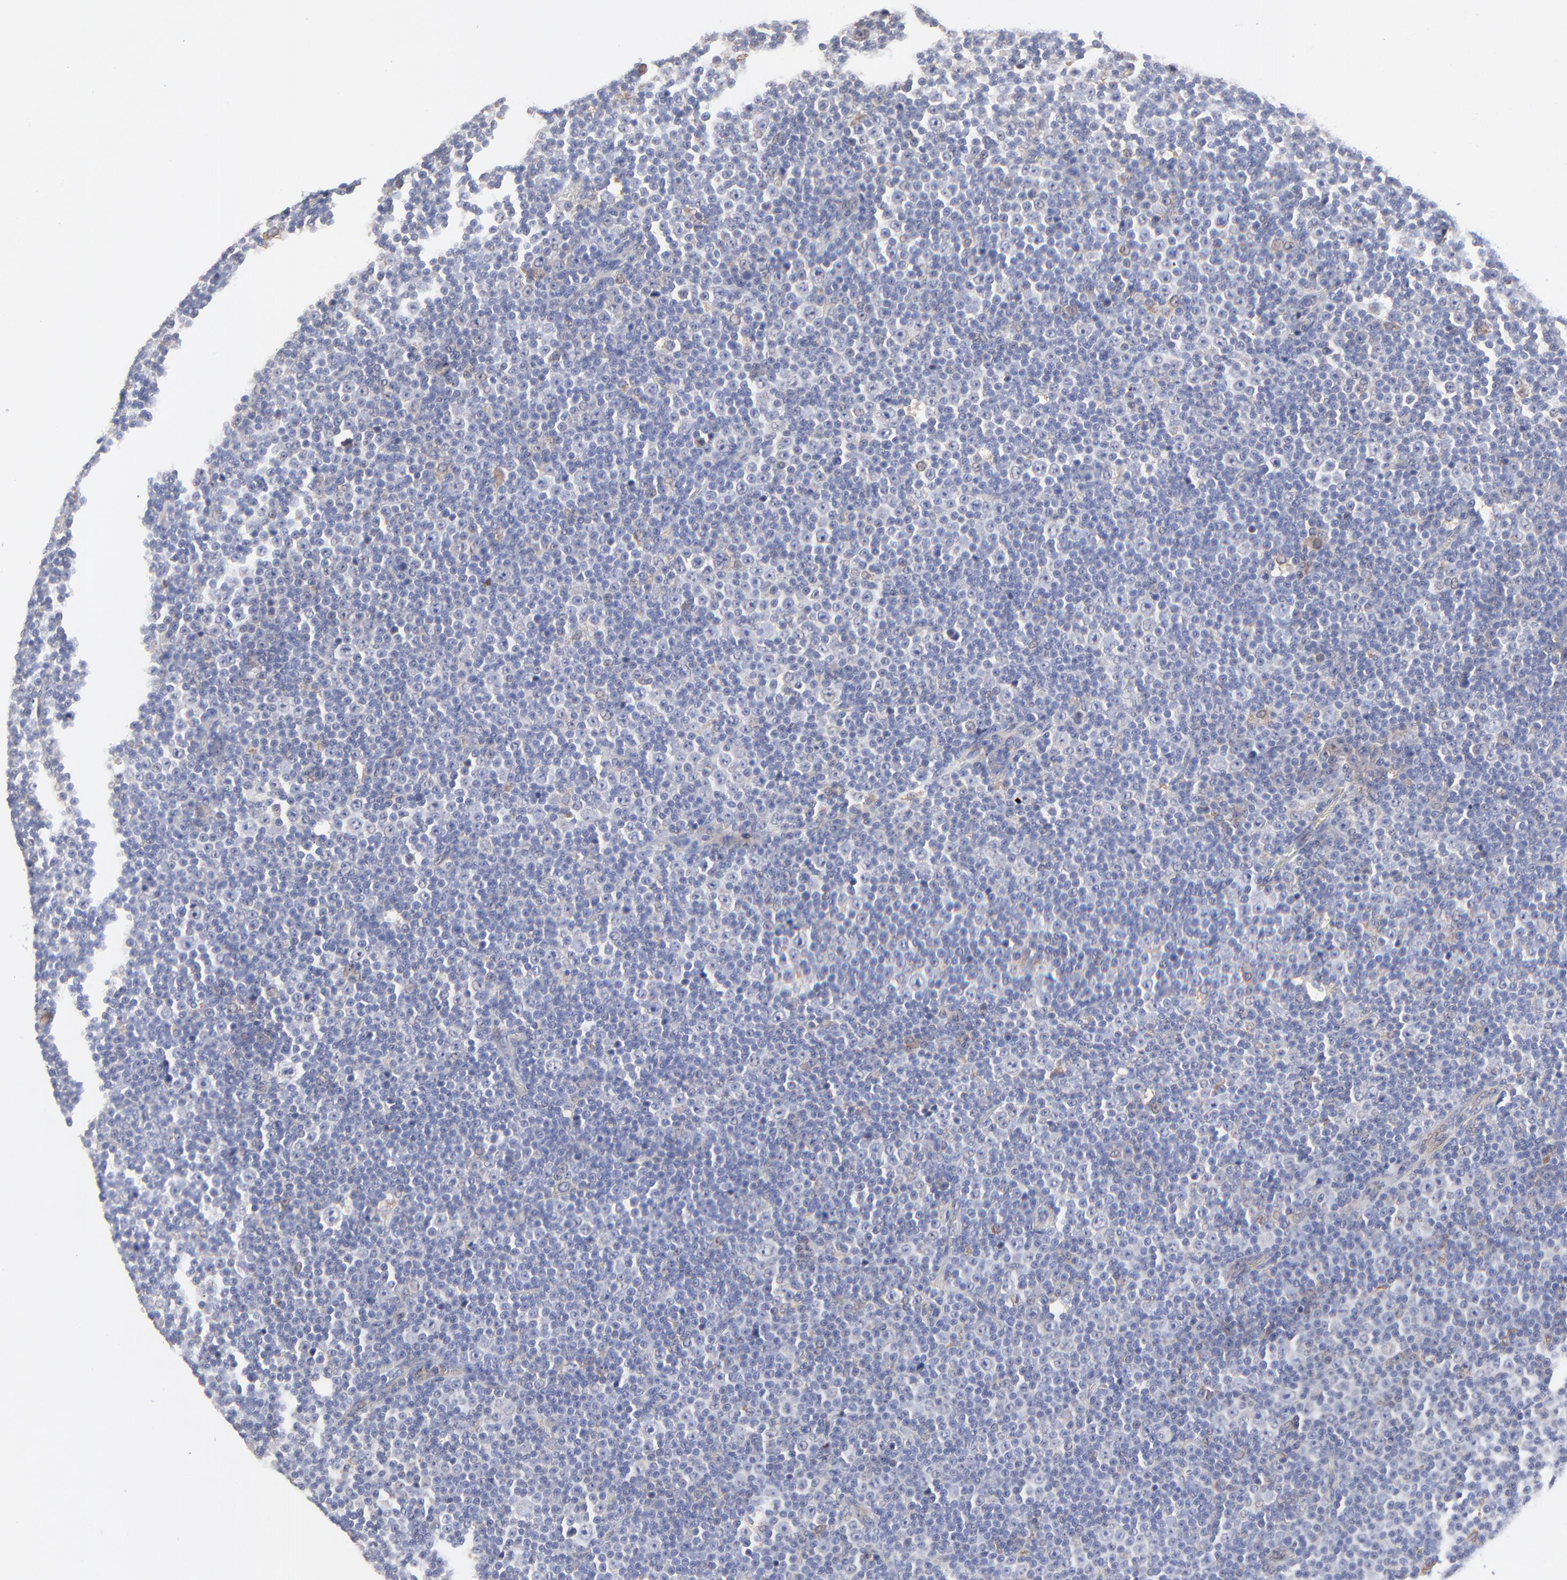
{"staining": {"intensity": "weak", "quantity": "<25%", "location": "cytoplasmic/membranous"}, "tissue": "lymphoma", "cell_type": "Tumor cells", "image_type": "cancer", "snomed": [{"axis": "morphology", "description": "Malignant lymphoma, non-Hodgkin's type, Low grade"}, {"axis": "topography", "description": "Lymph node"}], "caption": "There is no significant expression in tumor cells of malignant lymphoma, non-Hodgkin's type (low-grade). (Brightfield microscopy of DAB (3,3'-diaminobenzidine) immunohistochemistry (IHC) at high magnification).", "gene": "PPFIBP2", "patient": {"sex": "female", "age": 67}}